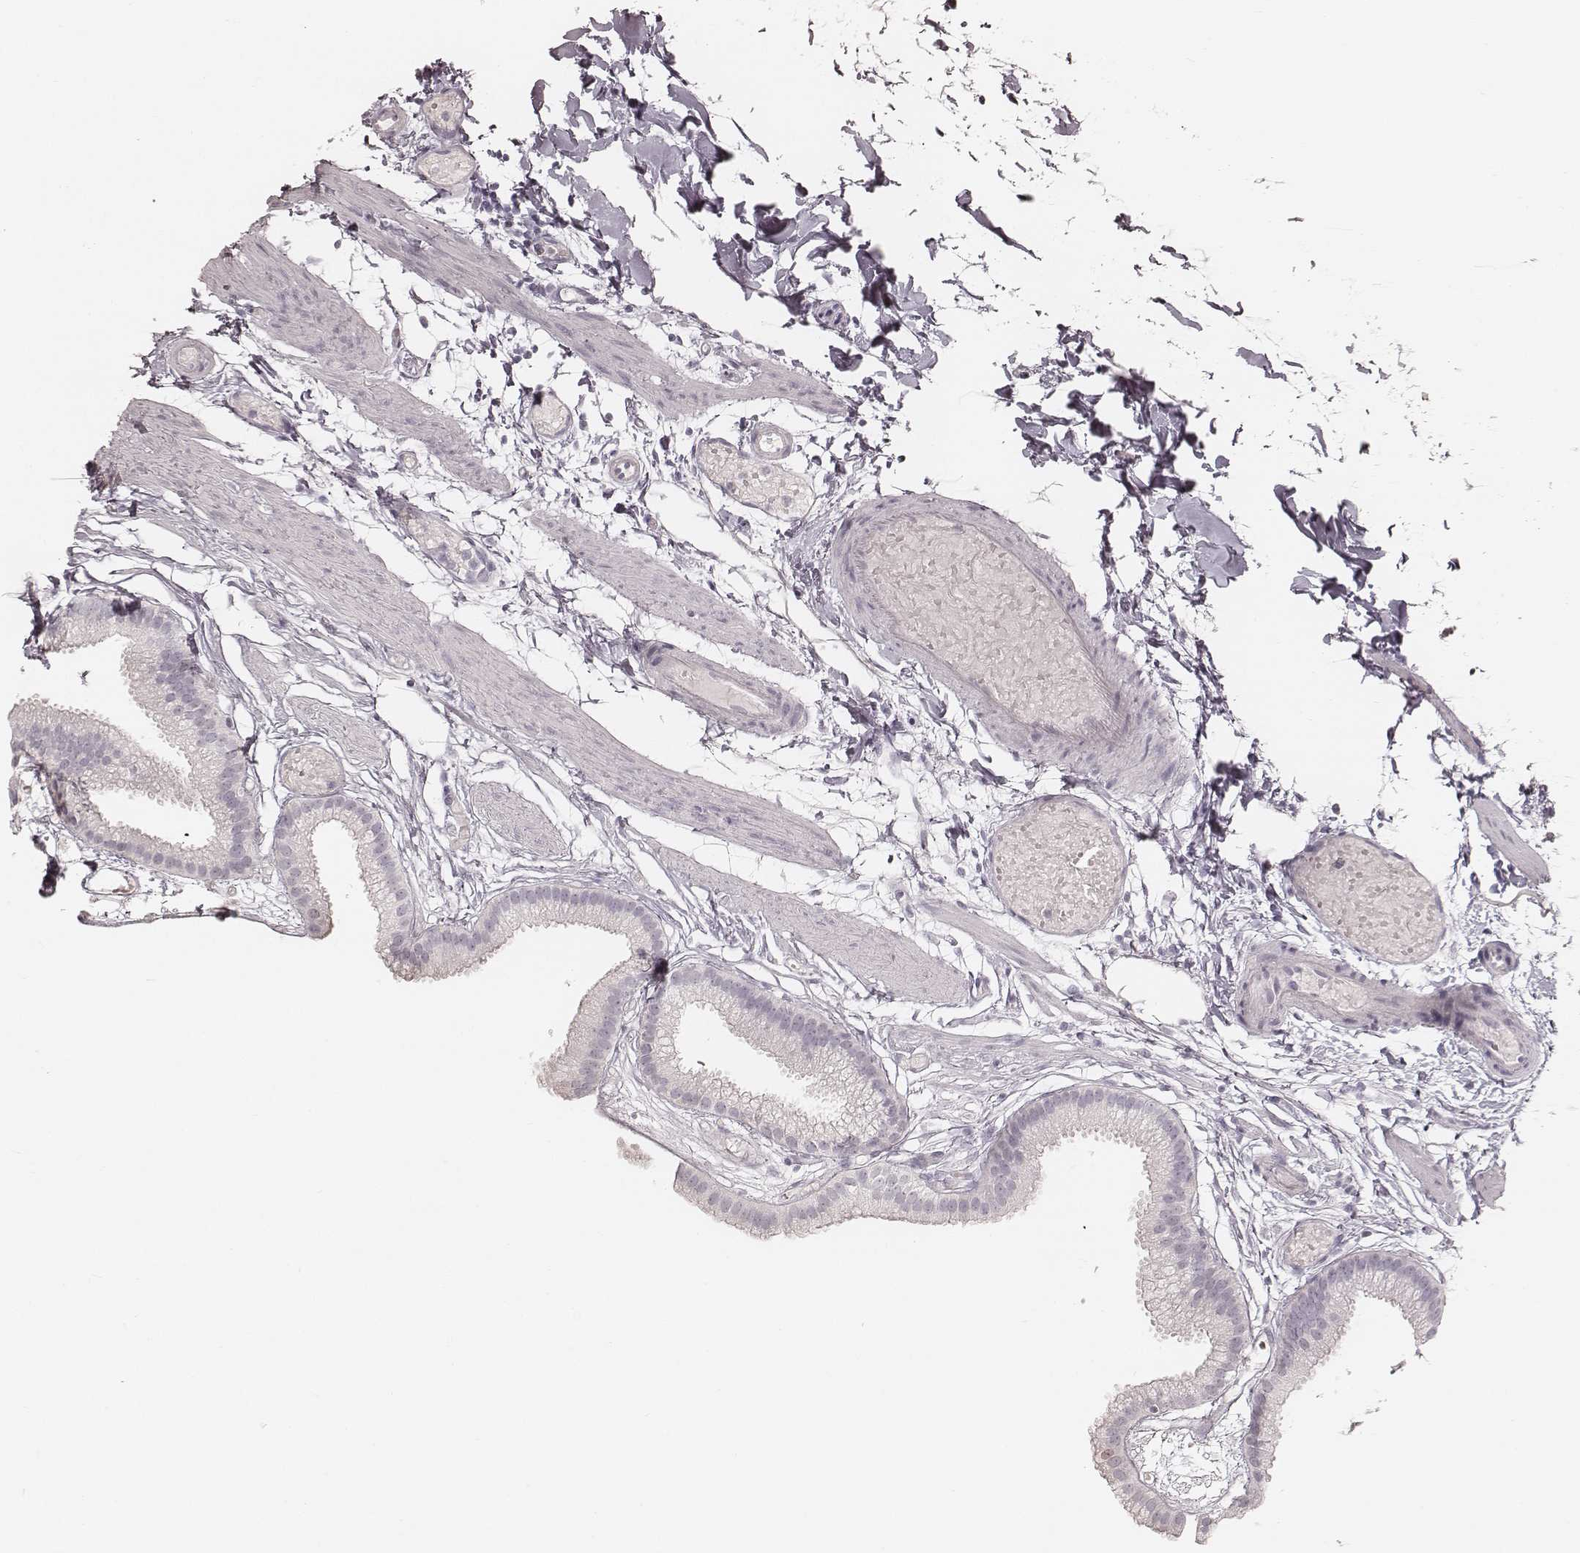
{"staining": {"intensity": "negative", "quantity": "none", "location": "none"}, "tissue": "gallbladder", "cell_type": "Glandular cells", "image_type": "normal", "snomed": [{"axis": "morphology", "description": "Normal tissue, NOS"}, {"axis": "topography", "description": "Gallbladder"}], "caption": "High power microscopy photomicrograph of an immunohistochemistry photomicrograph of unremarkable gallbladder, revealing no significant staining in glandular cells. (DAB IHC visualized using brightfield microscopy, high magnification).", "gene": "TEX37", "patient": {"sex": "female", "age": 45}}